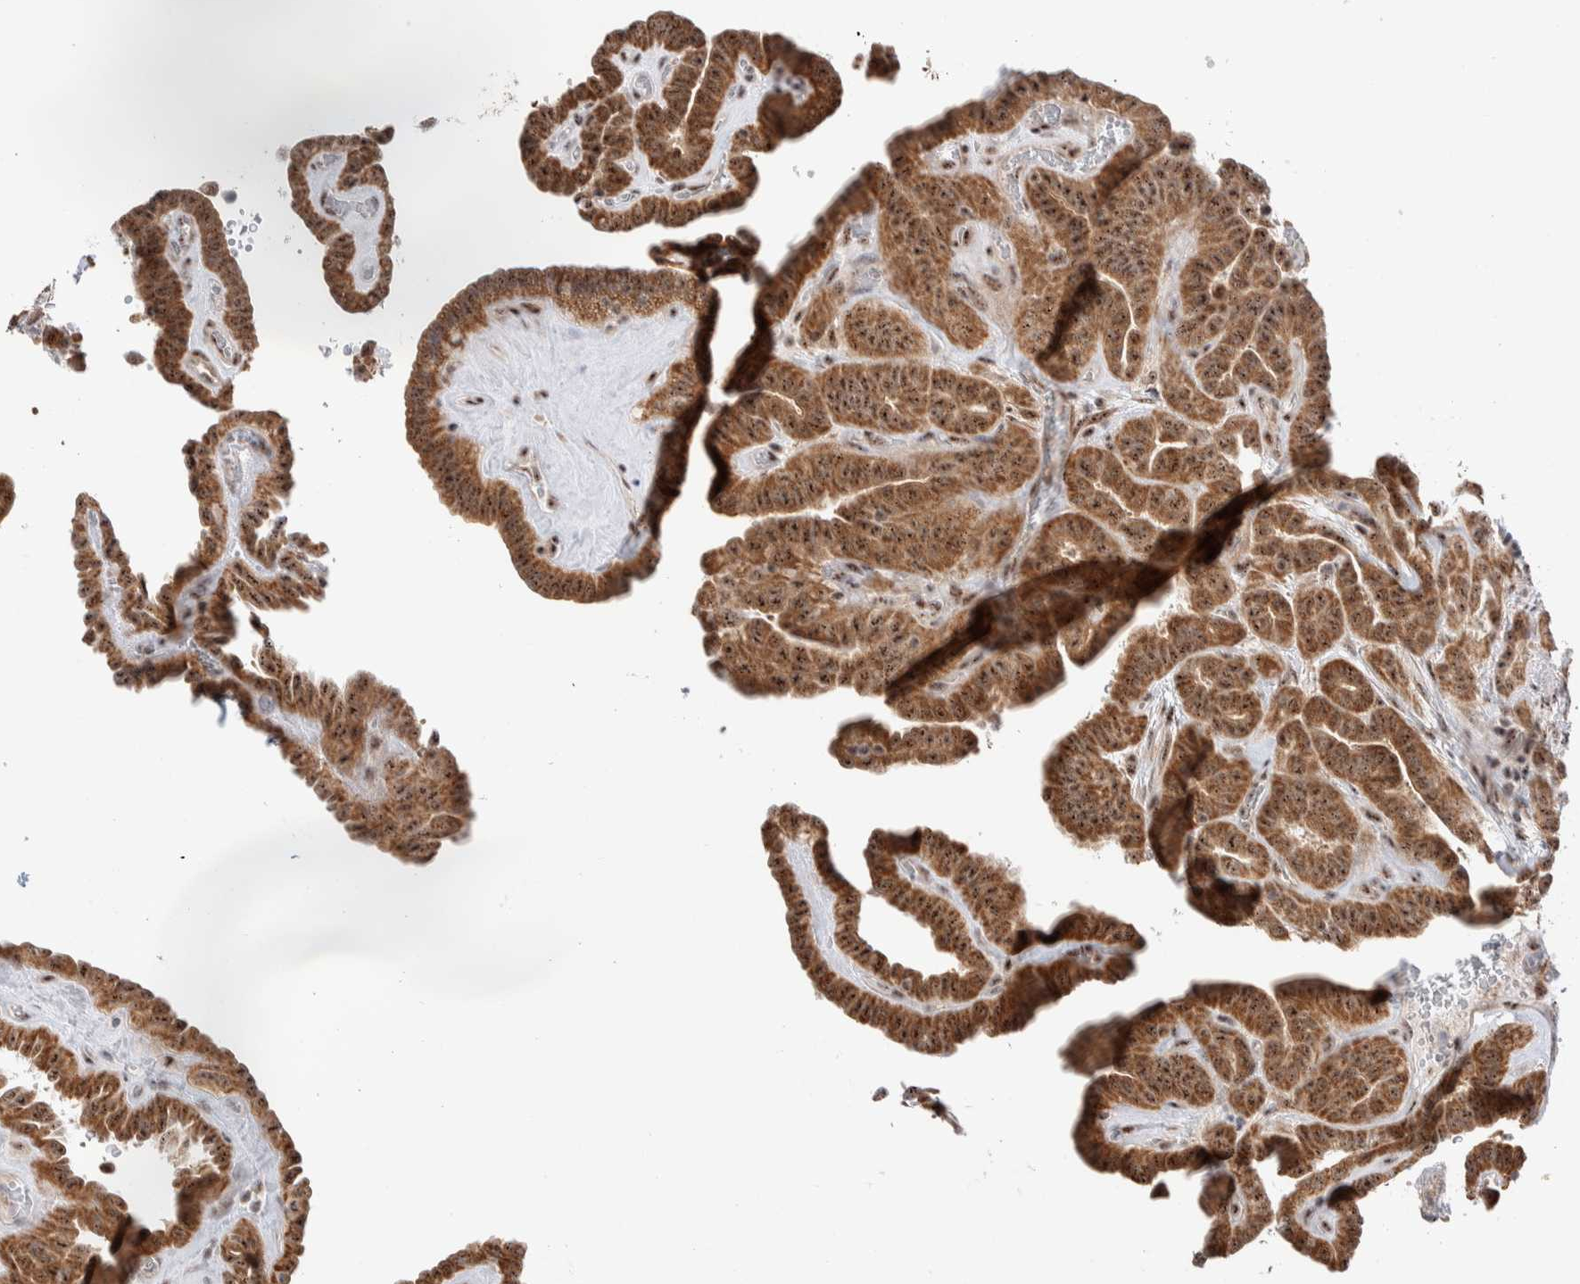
{"staining": {"intensity": "moderate", "quantity": ">75%", "location": "cytoplasmic/membranous,nuclear"}, "tissue": "thyroid cancer", "cell_type": "Tumor cells", "image_type": "cancer", "snomed": [{"axis": "morphology", "description": "Papillary adenocarcinoma, NOS"}, {"axis": "topography", "description": "Thyroid gland"}], "caption": "Protein expression analysis of human thyroid cancer (papillary adenocarcinoma) reveals moderate cytoplasmic/membranous and nuclear staining in approximately >75% of tumor cells. (IHC, brightfield microscopy, high magnification).", "gene": "ZNF695", "patient": {"sex": "male", "age": 77}}